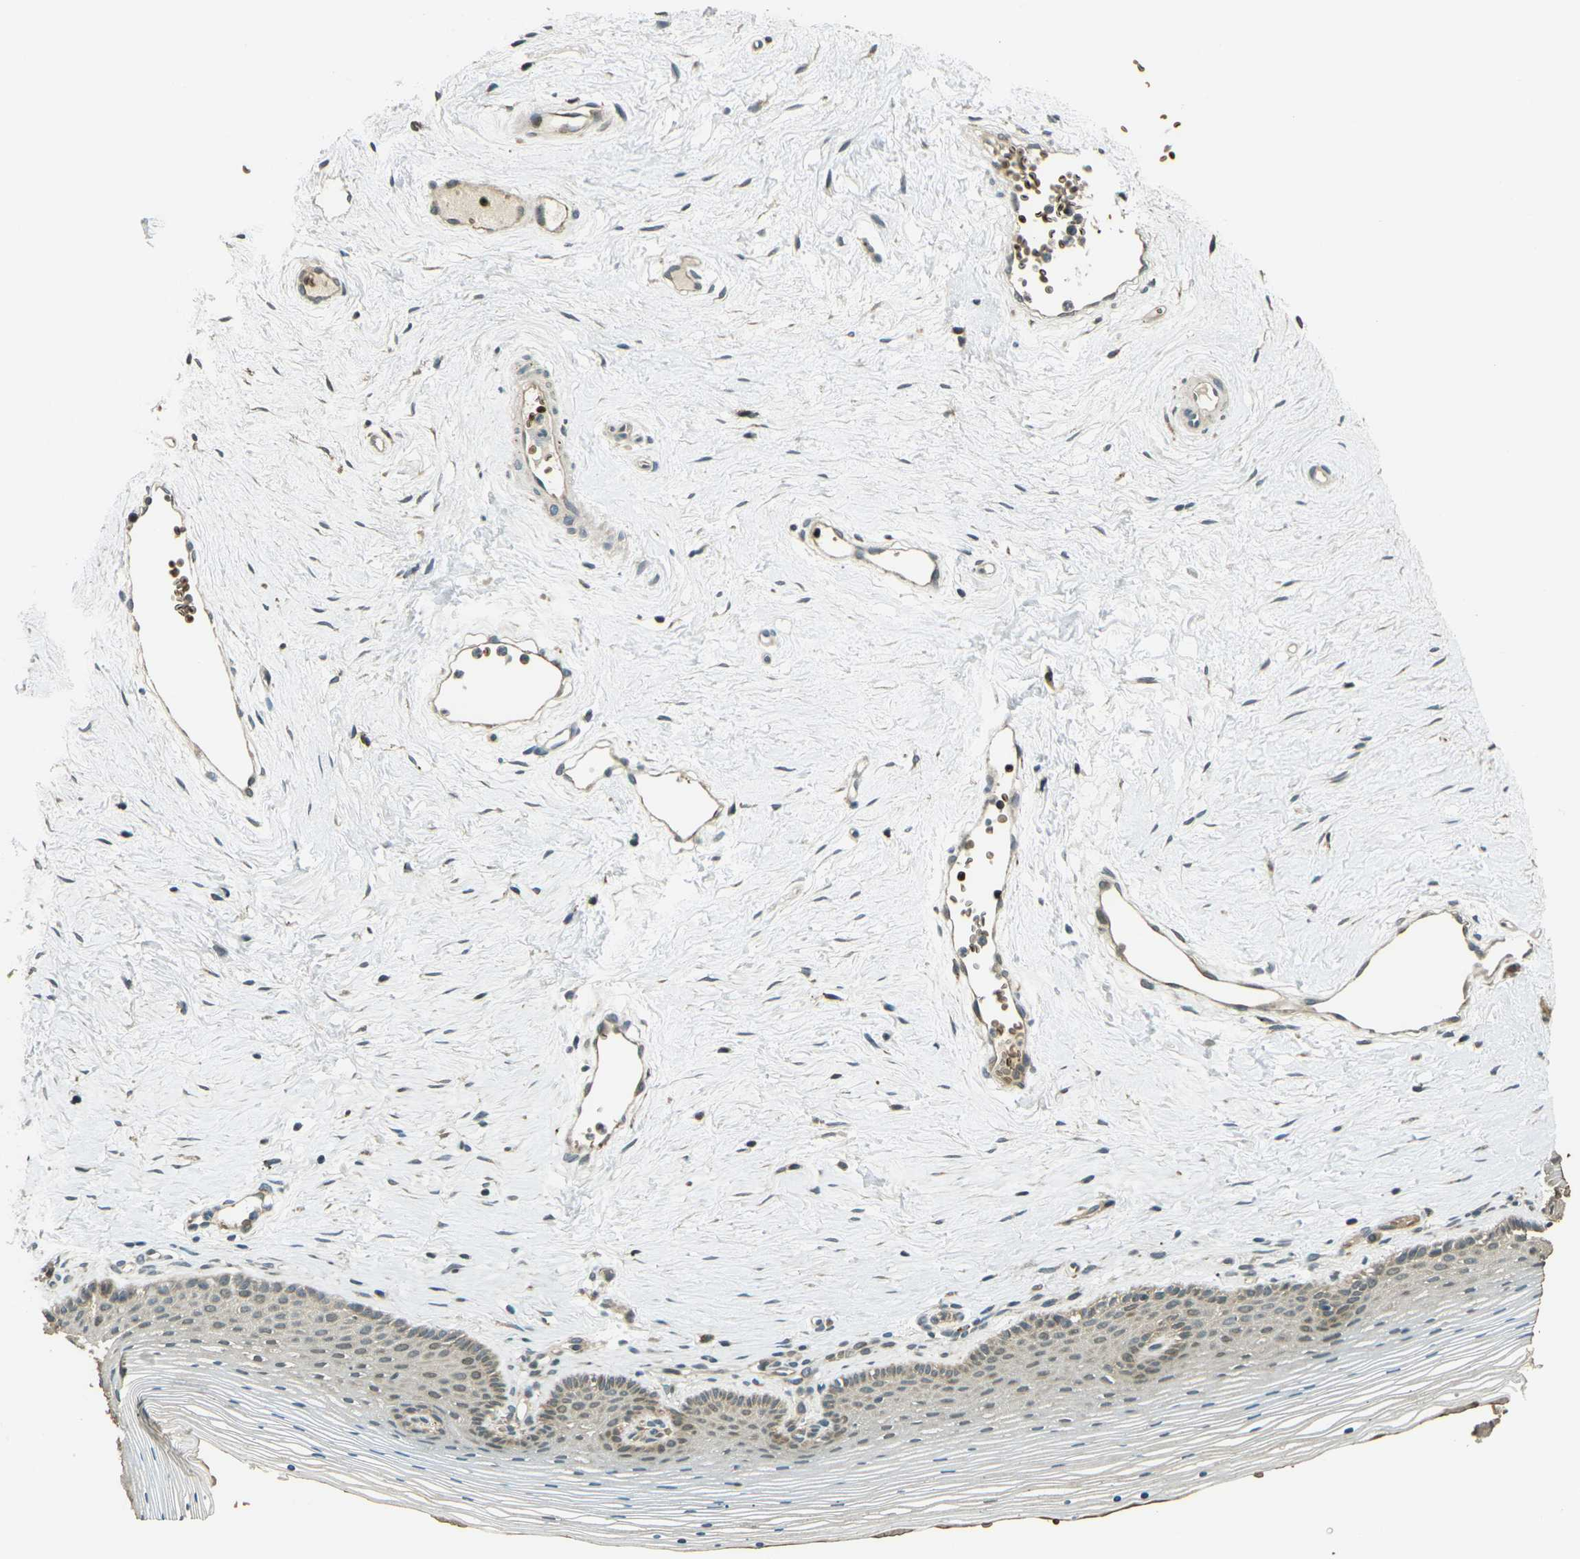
{"staining": {"intensity": "moderate", "quantity": "<25%", "location": "cytoplasmic/membranous"}, "tissue": "vagina", "cell_type": "Squamous epithelial cells", "image_type": "normal", "snomed": [{"axis": "morphology", "description": "Normal tissue, NOS"}, {"axis": "topography", "description": "Vagina"}], "caption": "Protein analysis of benign vagina shows moderate cytoplasmic/membranous staining in approximately <25% of squamous epithelial cells.", "gene": "TOR1A", "patient": {"sex": "female", "age": 32}}